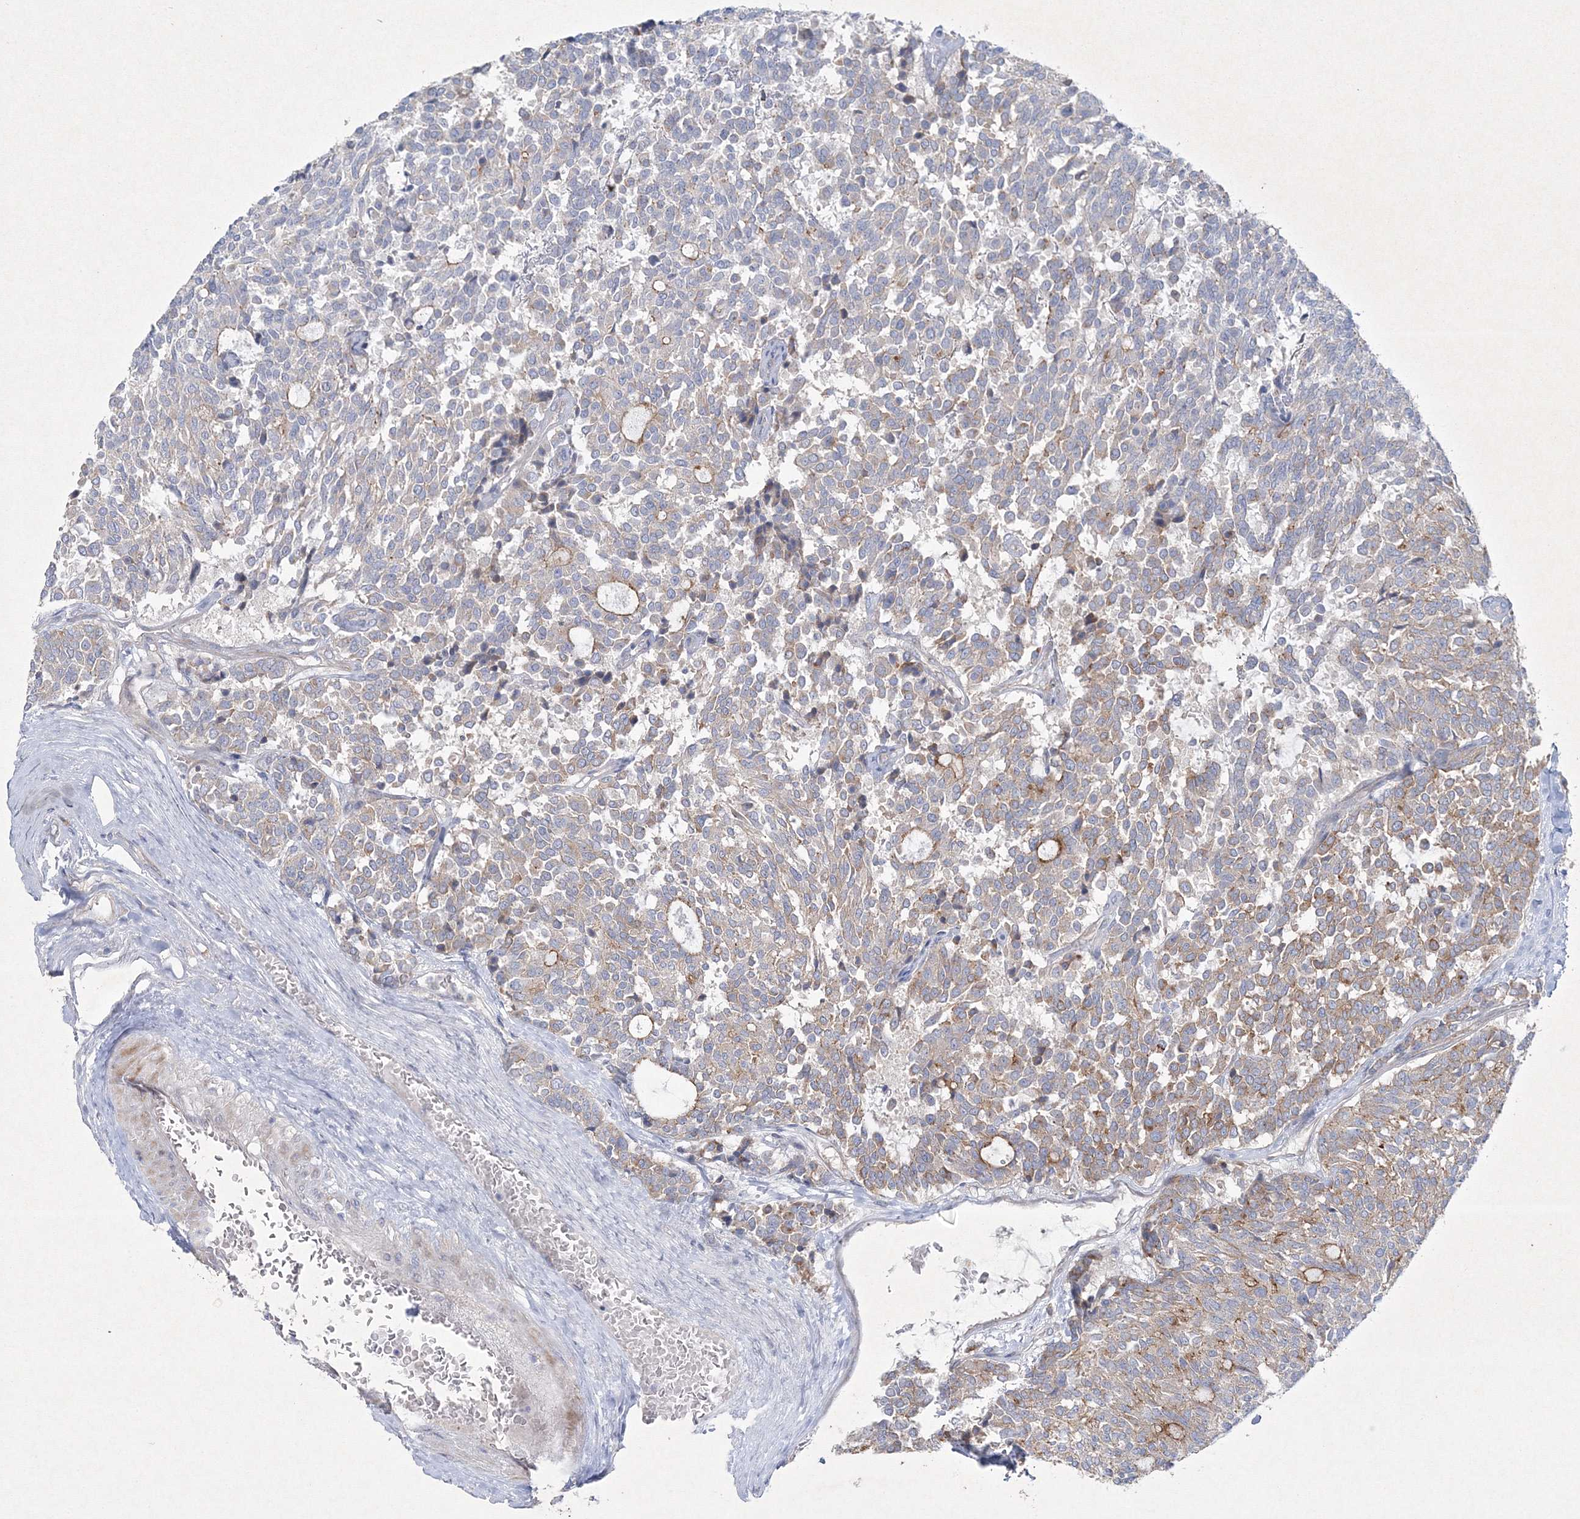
{"staining": {"intensity": "moderate", "quantity": "<25%", "location": "cytoplasmic/membranous"}, "tissue": "carcinoid", "cell_type": "Tumor cells", "image_type": "cancer", "snomed": [{"axis": "morphology", "description": "Carcinoid, malignant, NOS"}, {"axis": "topography", "description": "Pancreas"}], "caption": "IHC of malignant carcinoid shows low levels of moderate cytoplasmic/membranous expression in about <25% of tumor cells. (DAB (3,3'-diaminobenzidine) IHC with brightfield microscopy, high magnification).", "gene": "NAA40", "patient": {"sex": "female", "age": 54}}